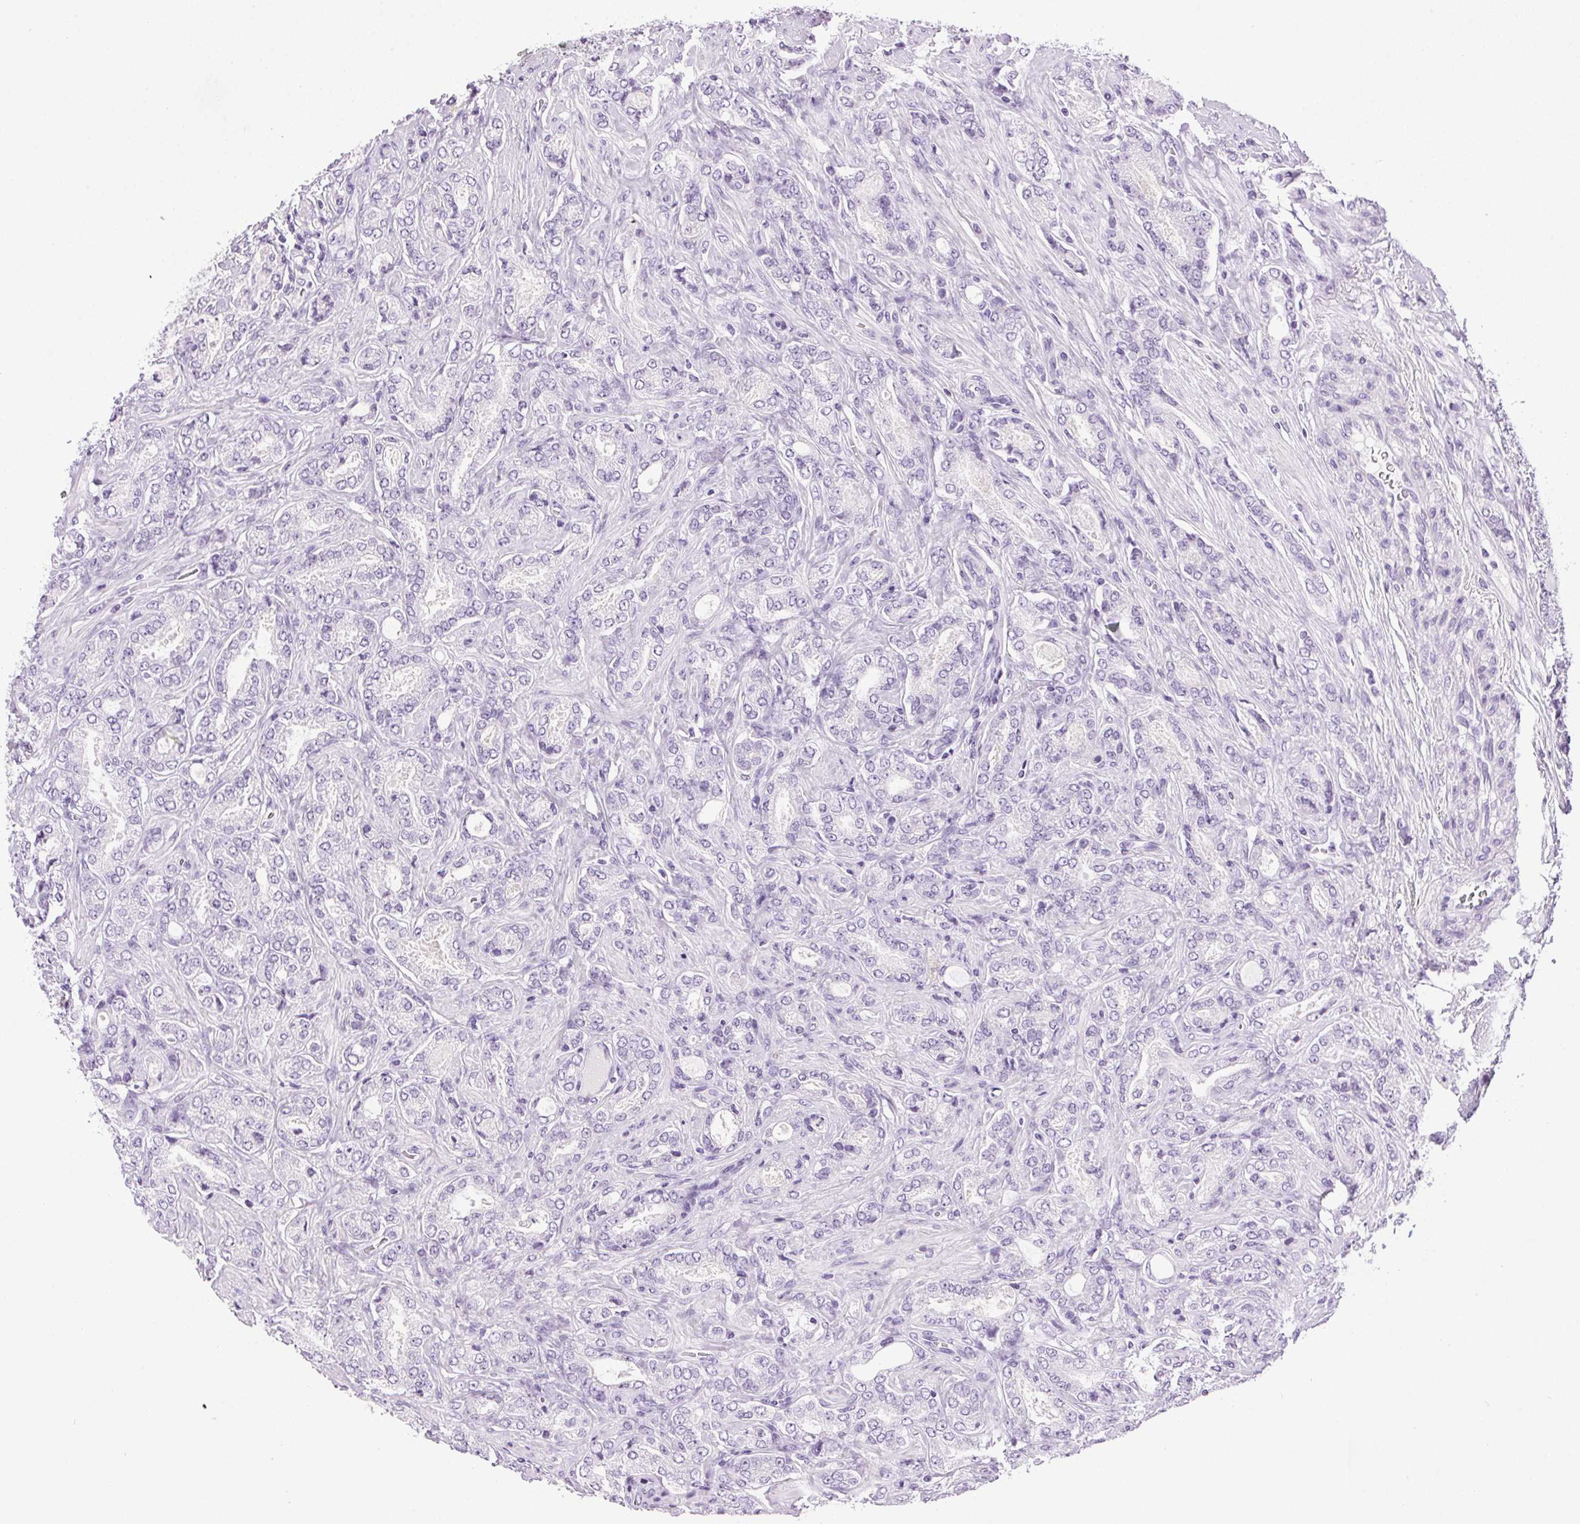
{"staining": {"intensity": "negative", "quantity": "none", "location": "none"}, "tissue": "prostate cancer", "cell_type": "Tumor cells", "image_type": "cancer", "snomed": [{"axis": "morphology", "description": "Adenocarcinoma, NOS"}, {"axis": "topography", "description": "Prostate"}], "caption": "Tumor cells are negative for brown protein staining in prostate adenocarcinoma. Brightfield microscopy of IHC stained with DAB (3,3'-diaminobenzidine) (brown) and hematoxylin (blue), captured at high magnification.", "gene": "TMEM88B", "patient": {"sex": "male", "age": 64}}